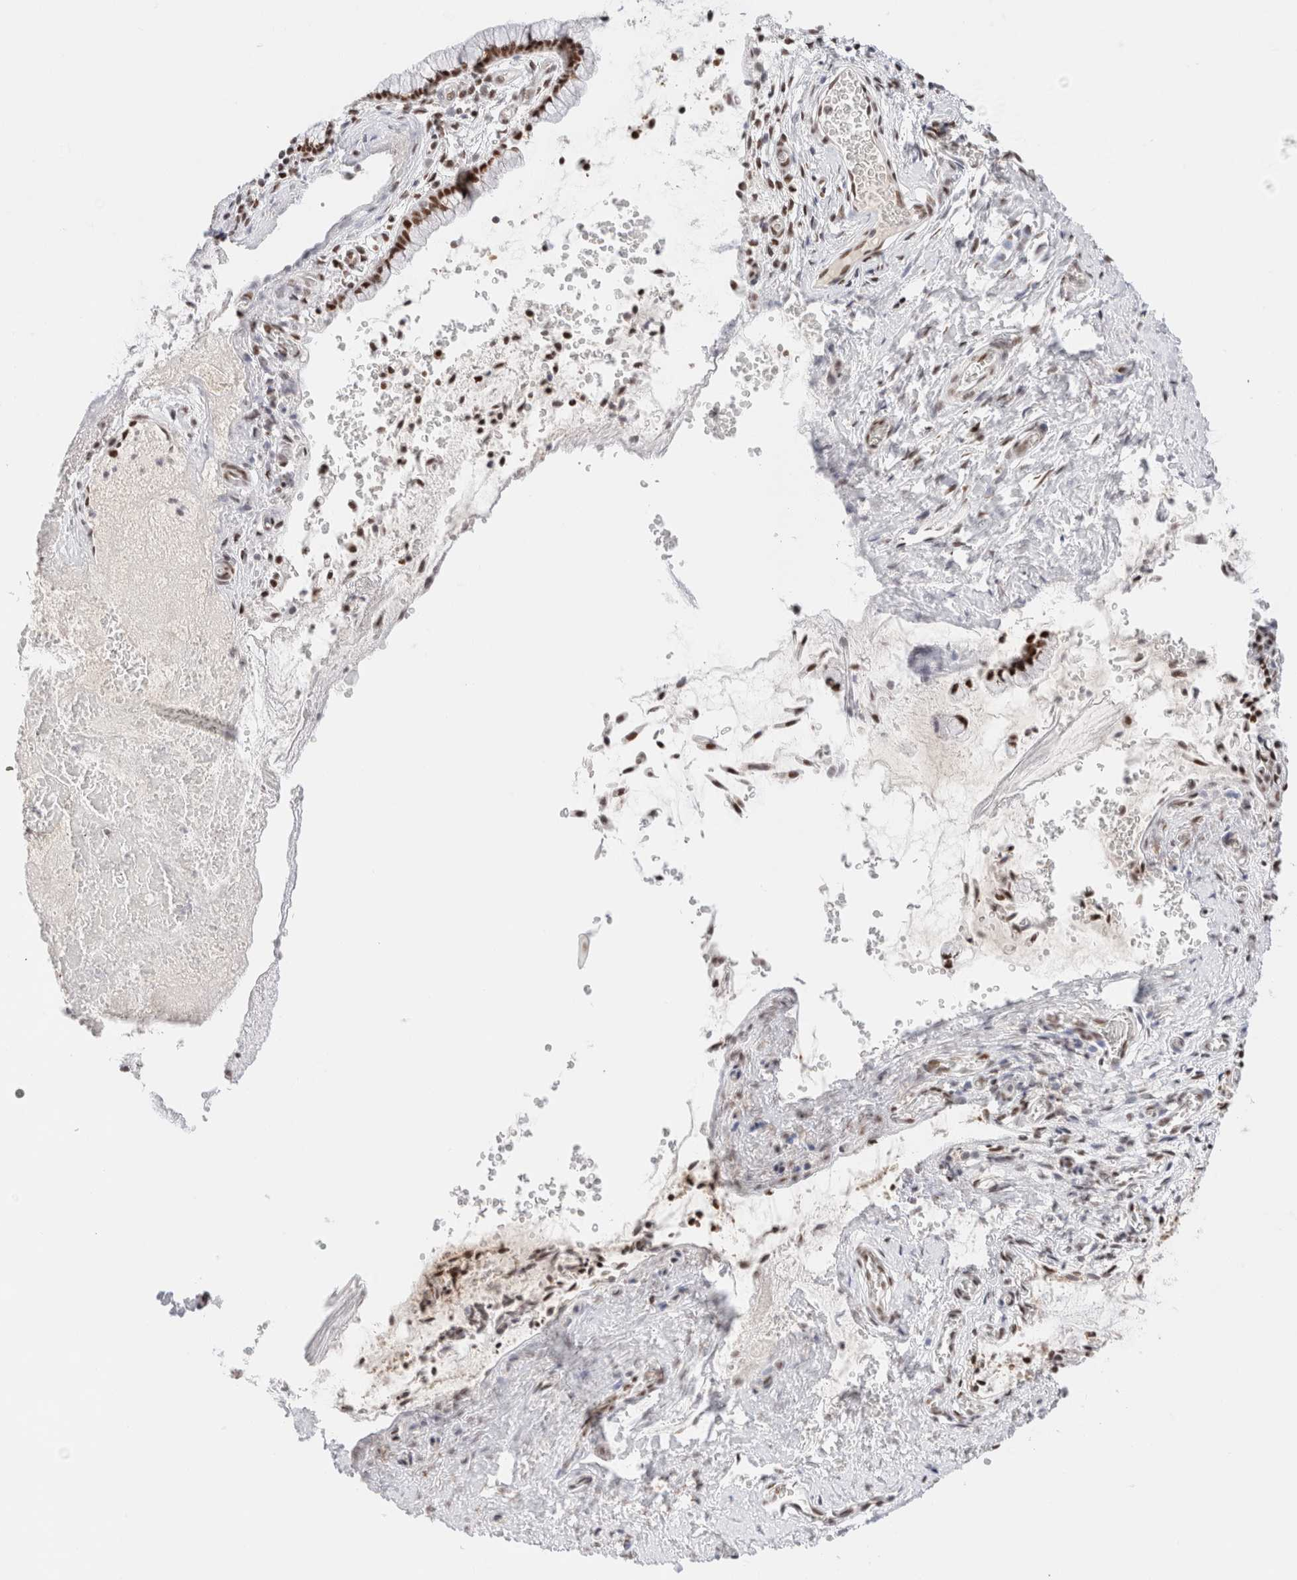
{"staining": {"intensity": "strong", "quantity": ">75%", "location": "nuclear"}, "tissue": "cervix", "cell_type": "Glandular cells", "image_type": "normal", "snomed": [{"axis": "morphology", "description": "Normal tissue, NOS"}, {"axis": "topography", "description": "Cervix"}], "caption": "Immunohistochemistry (IHC) image of unremarkable cervix: human cervix stained using immunohistochemistry reveals high levels of strong protein expression localized specifically in the nuclear of glandular cells, appearing as a nuclear brown color.", "gene": "ZNF282", "patient": {"sex": "female", "age": 55}}